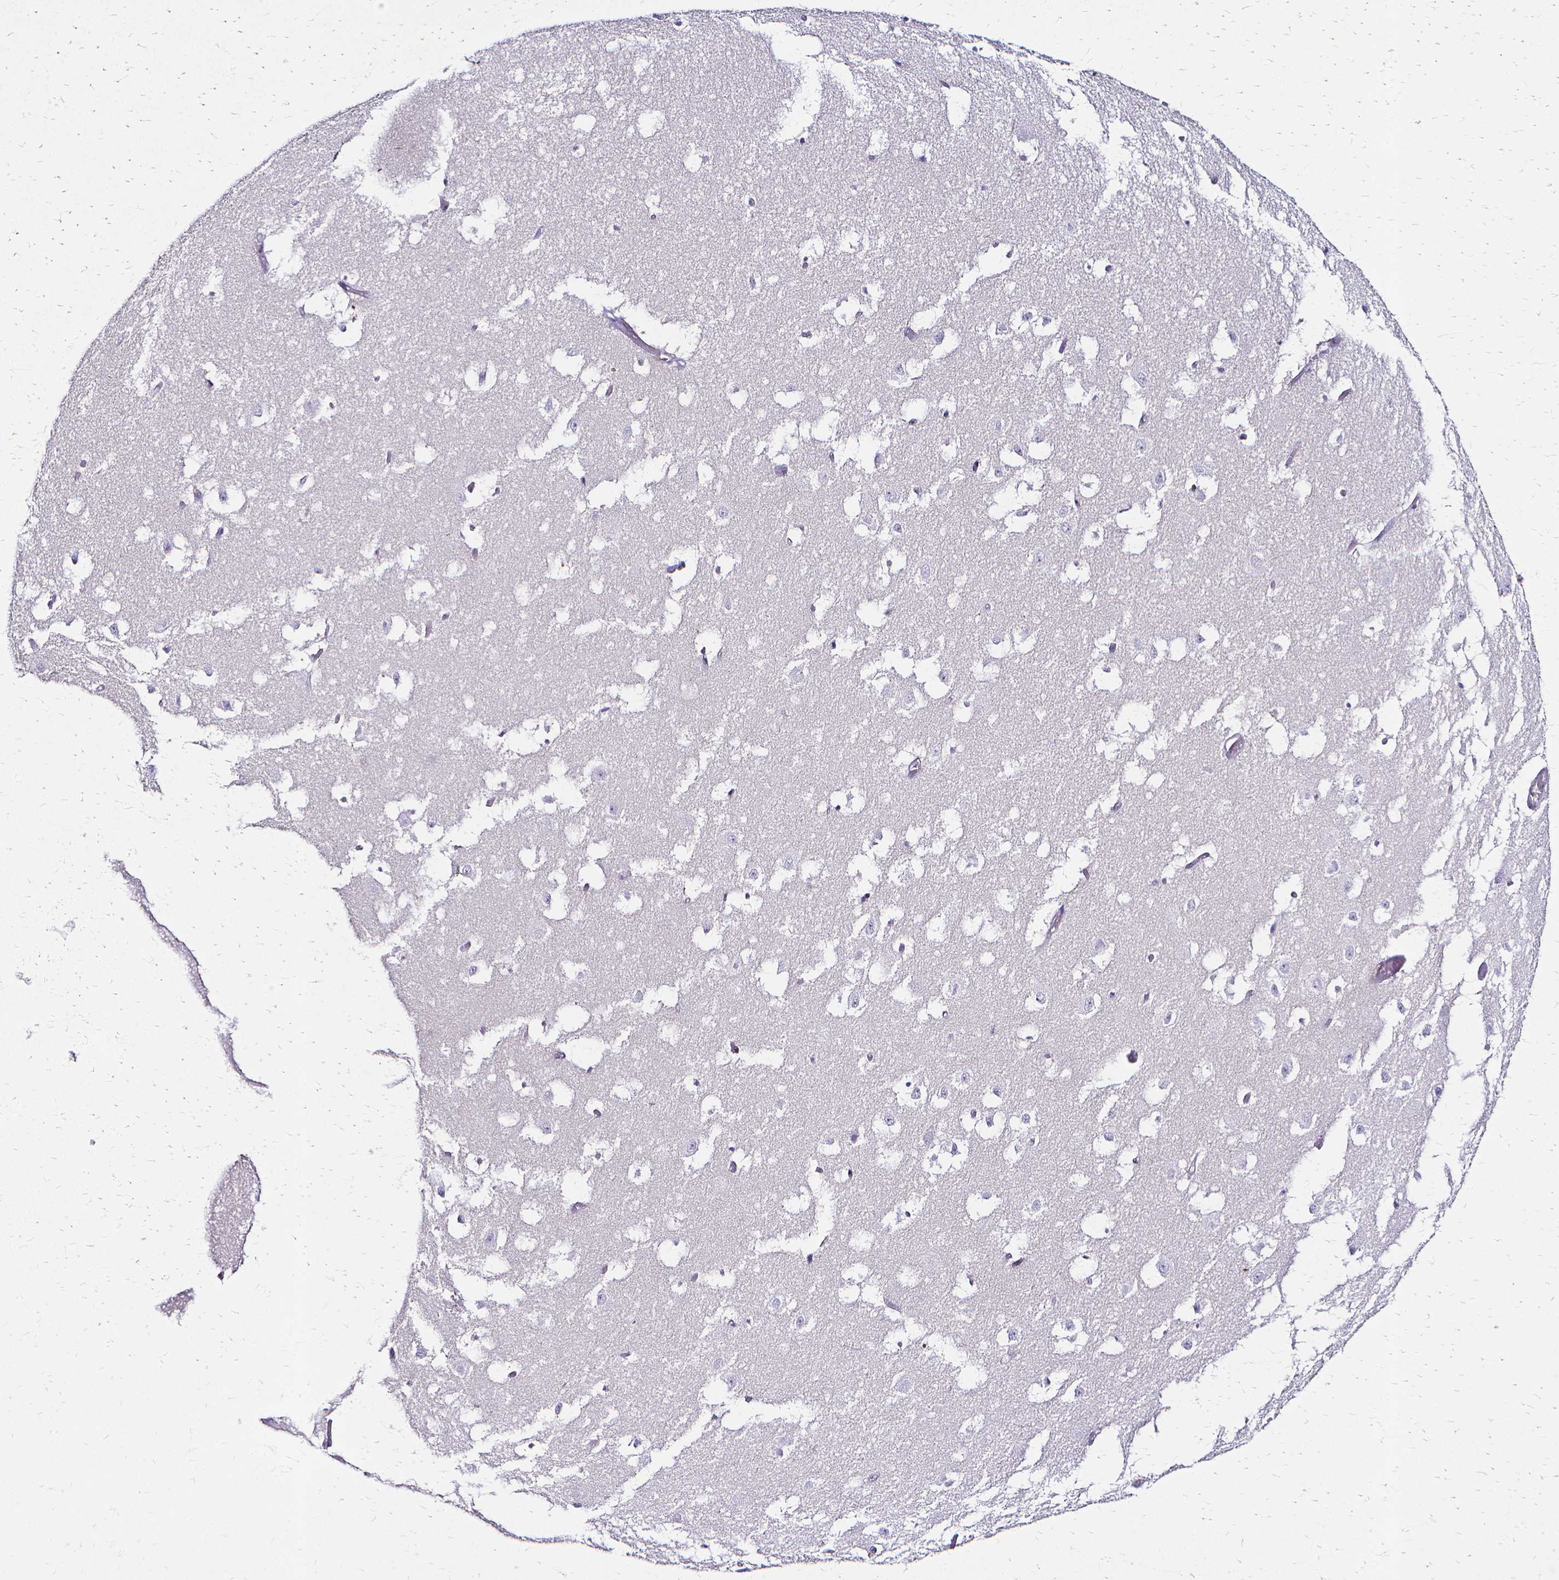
{"staining": {"intensity": "negative", "quantity": "none", "location": "none"}, "tissue": "hippocampus", "cell_type": "Glial cells", "image_type": "normal", "snomed": [{"axis": "morphology", "description": "Normal tissue, NOS"}, {"axis": "topography", "description": "Hippocampus"}], "caption": "Glial cells show no significant expression in normal hippocampus. (IHC, brightfield microscopy, high magnification).", "gene": "CCNB1", "patient": {"sex": "female", "age": 52}}